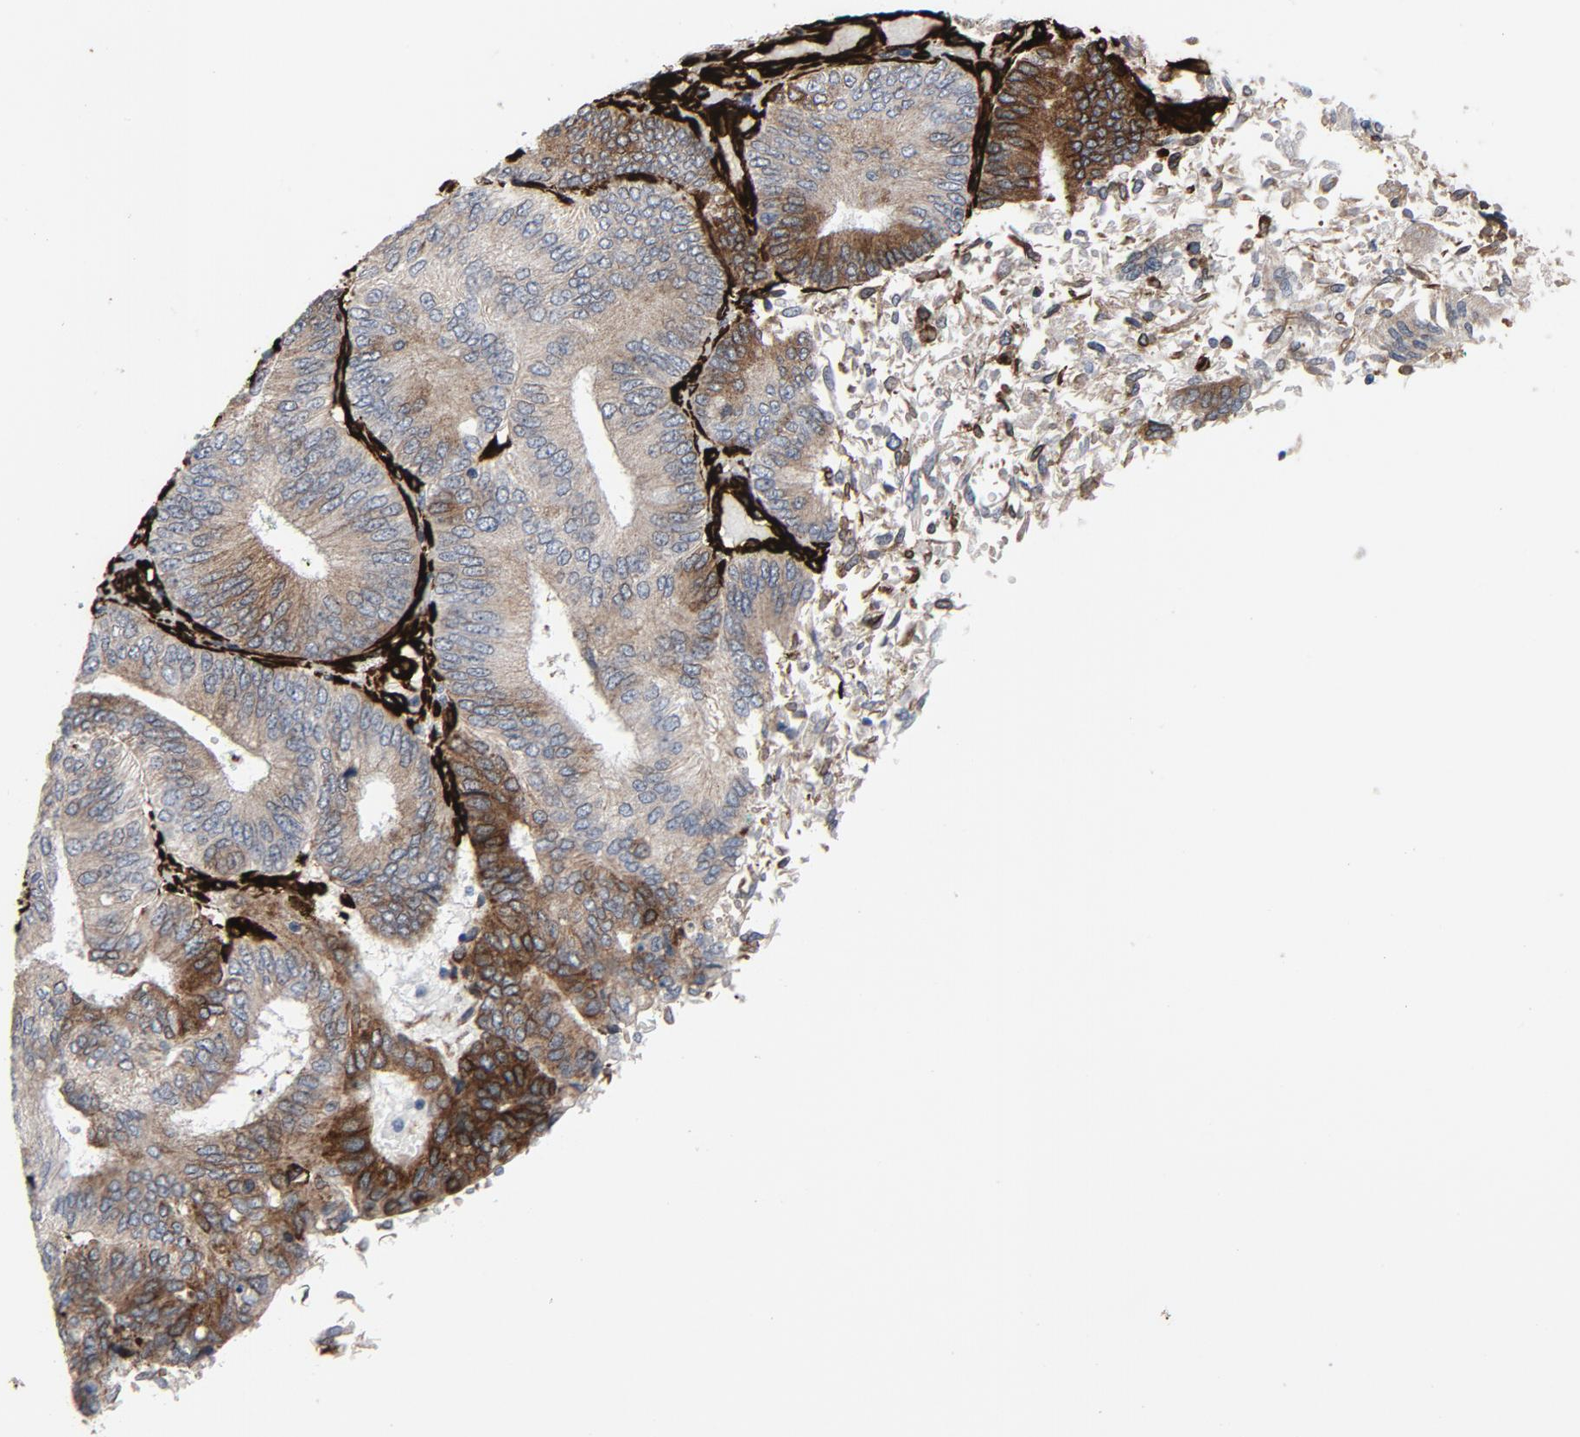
{"staining": {"intensity": "moderate", "quantity": ">75%", "location": "cytoplasmic/membranous"}, "tissue": "endometrial cancer", "cell_type": "Tumor cells", "image_type": "cancer", "snomed": [{"axis": "morphology", "description": "Adenocarcinoma, NOS"}, {"axis": "topography", "description": "Endometrium"}], "caption": "Immunohistochemistry micrograph of endometrial cancer (adenocarcinoma) stained for a protein (brown), which demonstrates medium levels of moderate cytoplasmic/membranous staining in approximately >75% of tumor cells.", "gene": "SERPINH1", "patient": {"sex": "female", "age": 79}}